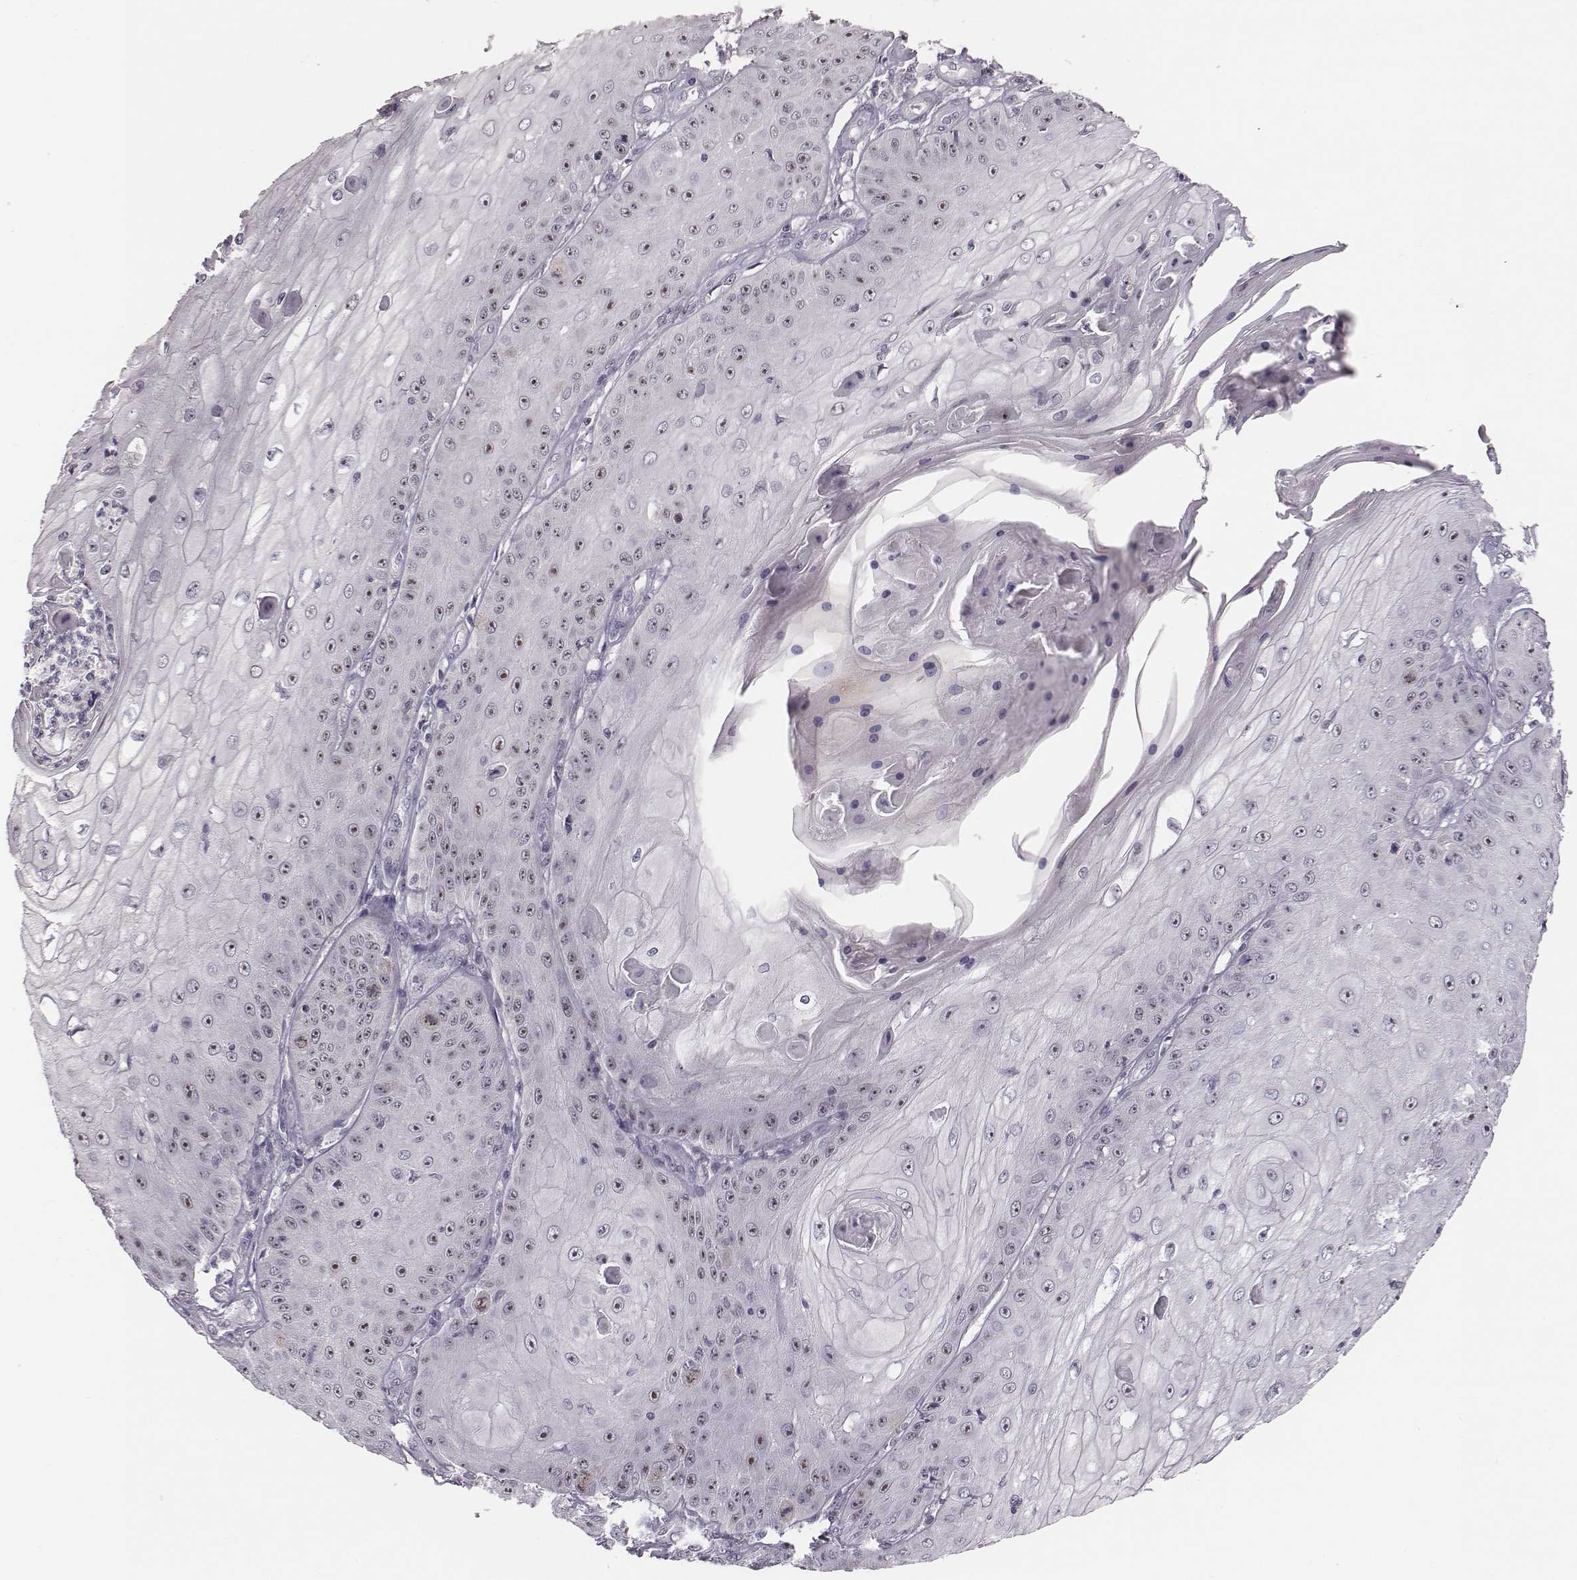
{"staining": {"intensity": "moderate", "quantity": "25%-75%", "location": "nuclear"}, "tissue": "skin cancer", "cell_type": "Tumor cells", "image_type": "cancer", "snomed": [{"axis": "morphology", "description": "Squamous cell carcinoma, NOS"}, {"axis": "topography", "description": "Skin"}], "caption": "Protein staining of skin cancer tissue shows moderate nuclear expression in approximately 25%-75% of tumor cells.", "gene": "NIFK", "patient": {"sex": "male", "age": 70}}